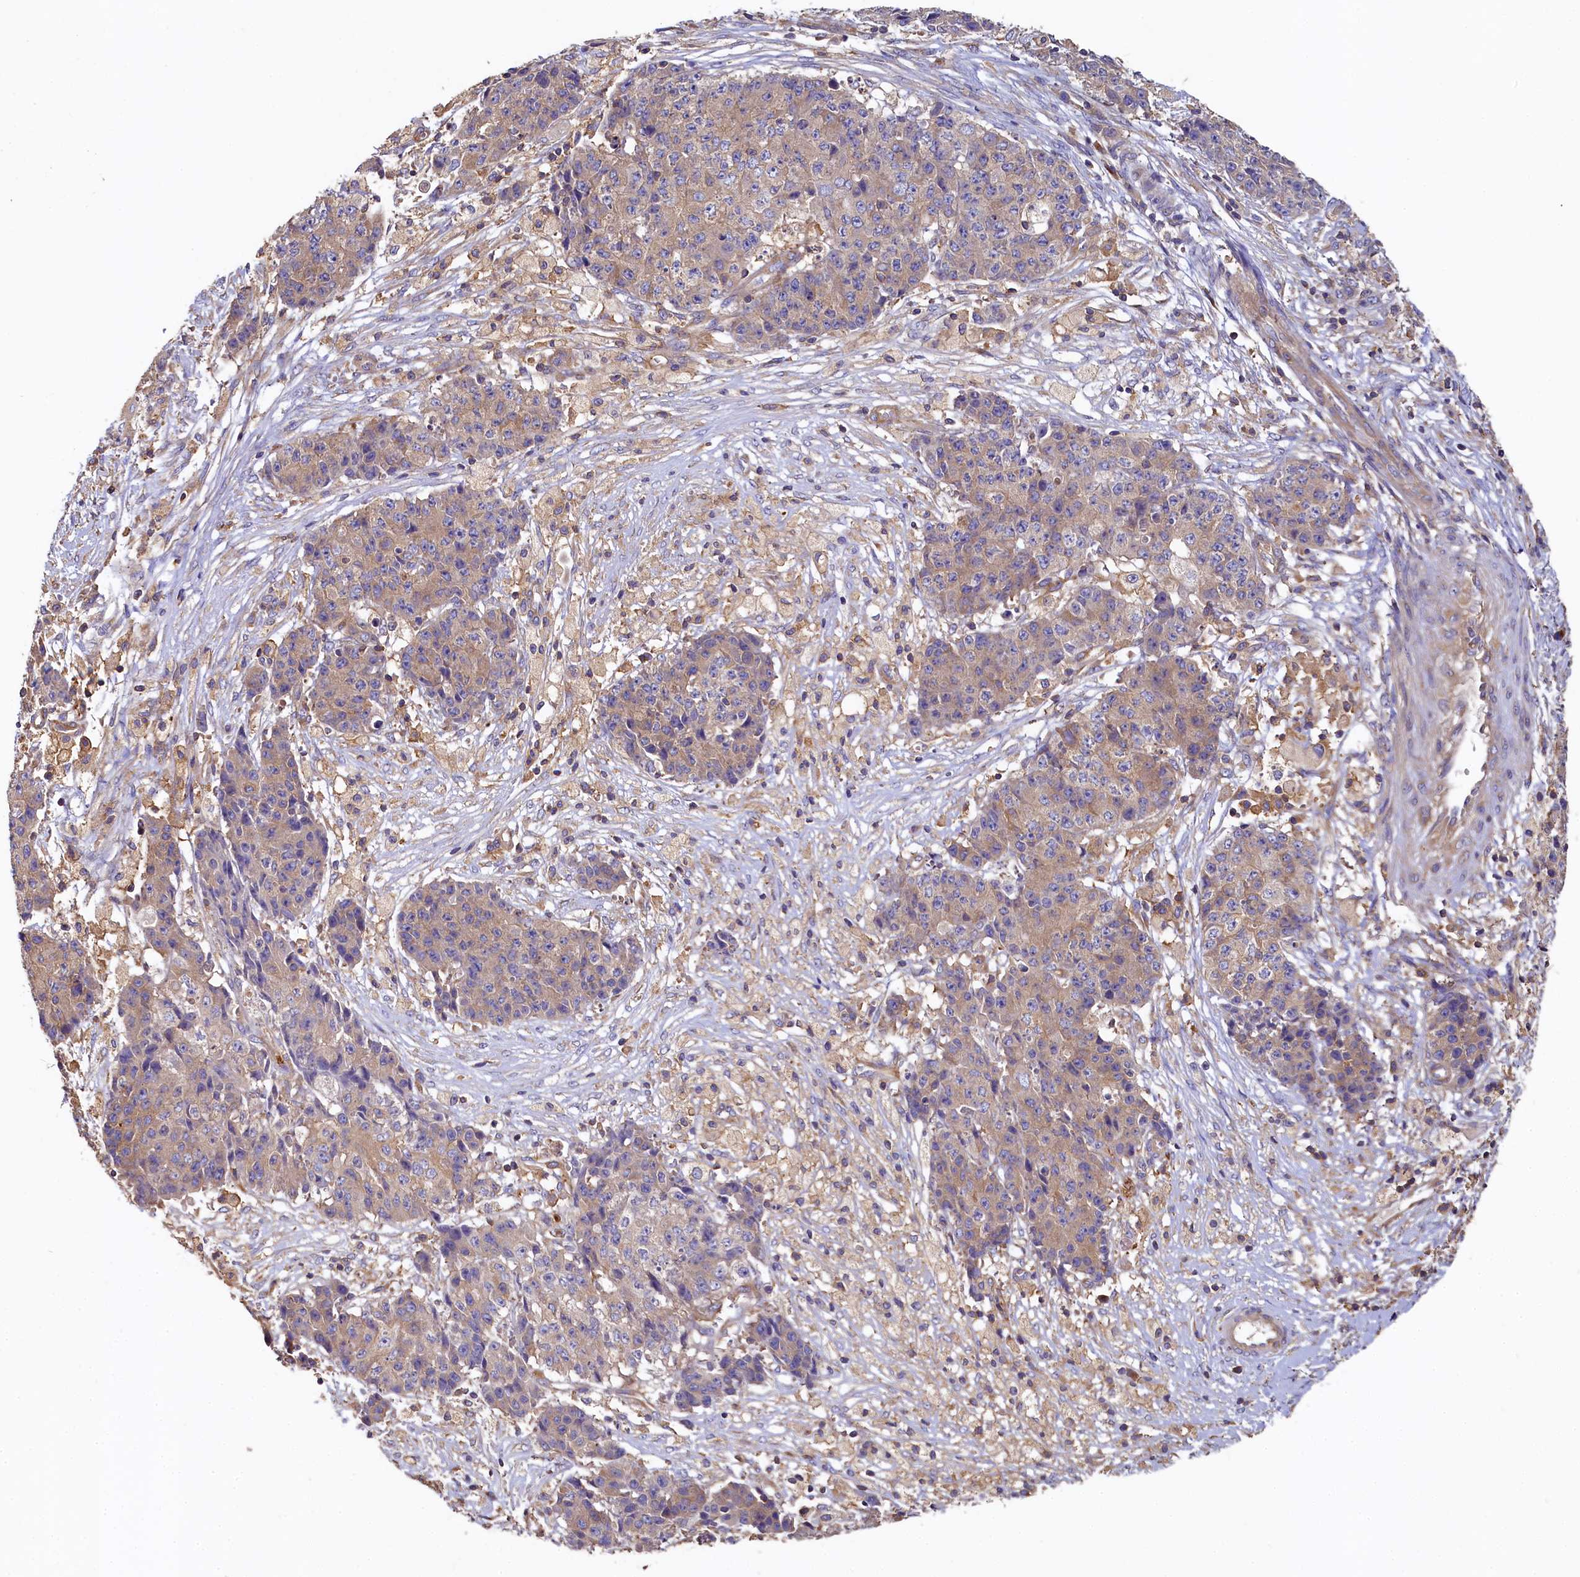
{"staining": {"intensity": "weak", "quantity": "<25%", "location": "cytoplasmic/membranous"}, "tissue": "ovarian cancer", "cell_type": "Tumor cells", "image_type": "cancer", "snomed": [{"axis": "morphology", "description": "Carcinoma, endometroid"}, {"axis": "topography", "description": "Ovary"}], "caption": "Immunohistochemistry of ovarian endometroid carcinoma reveals no positivity in tumor cells.", "gene": "PPIP5K1", "patient": {"sex": "female", "age": 42}}